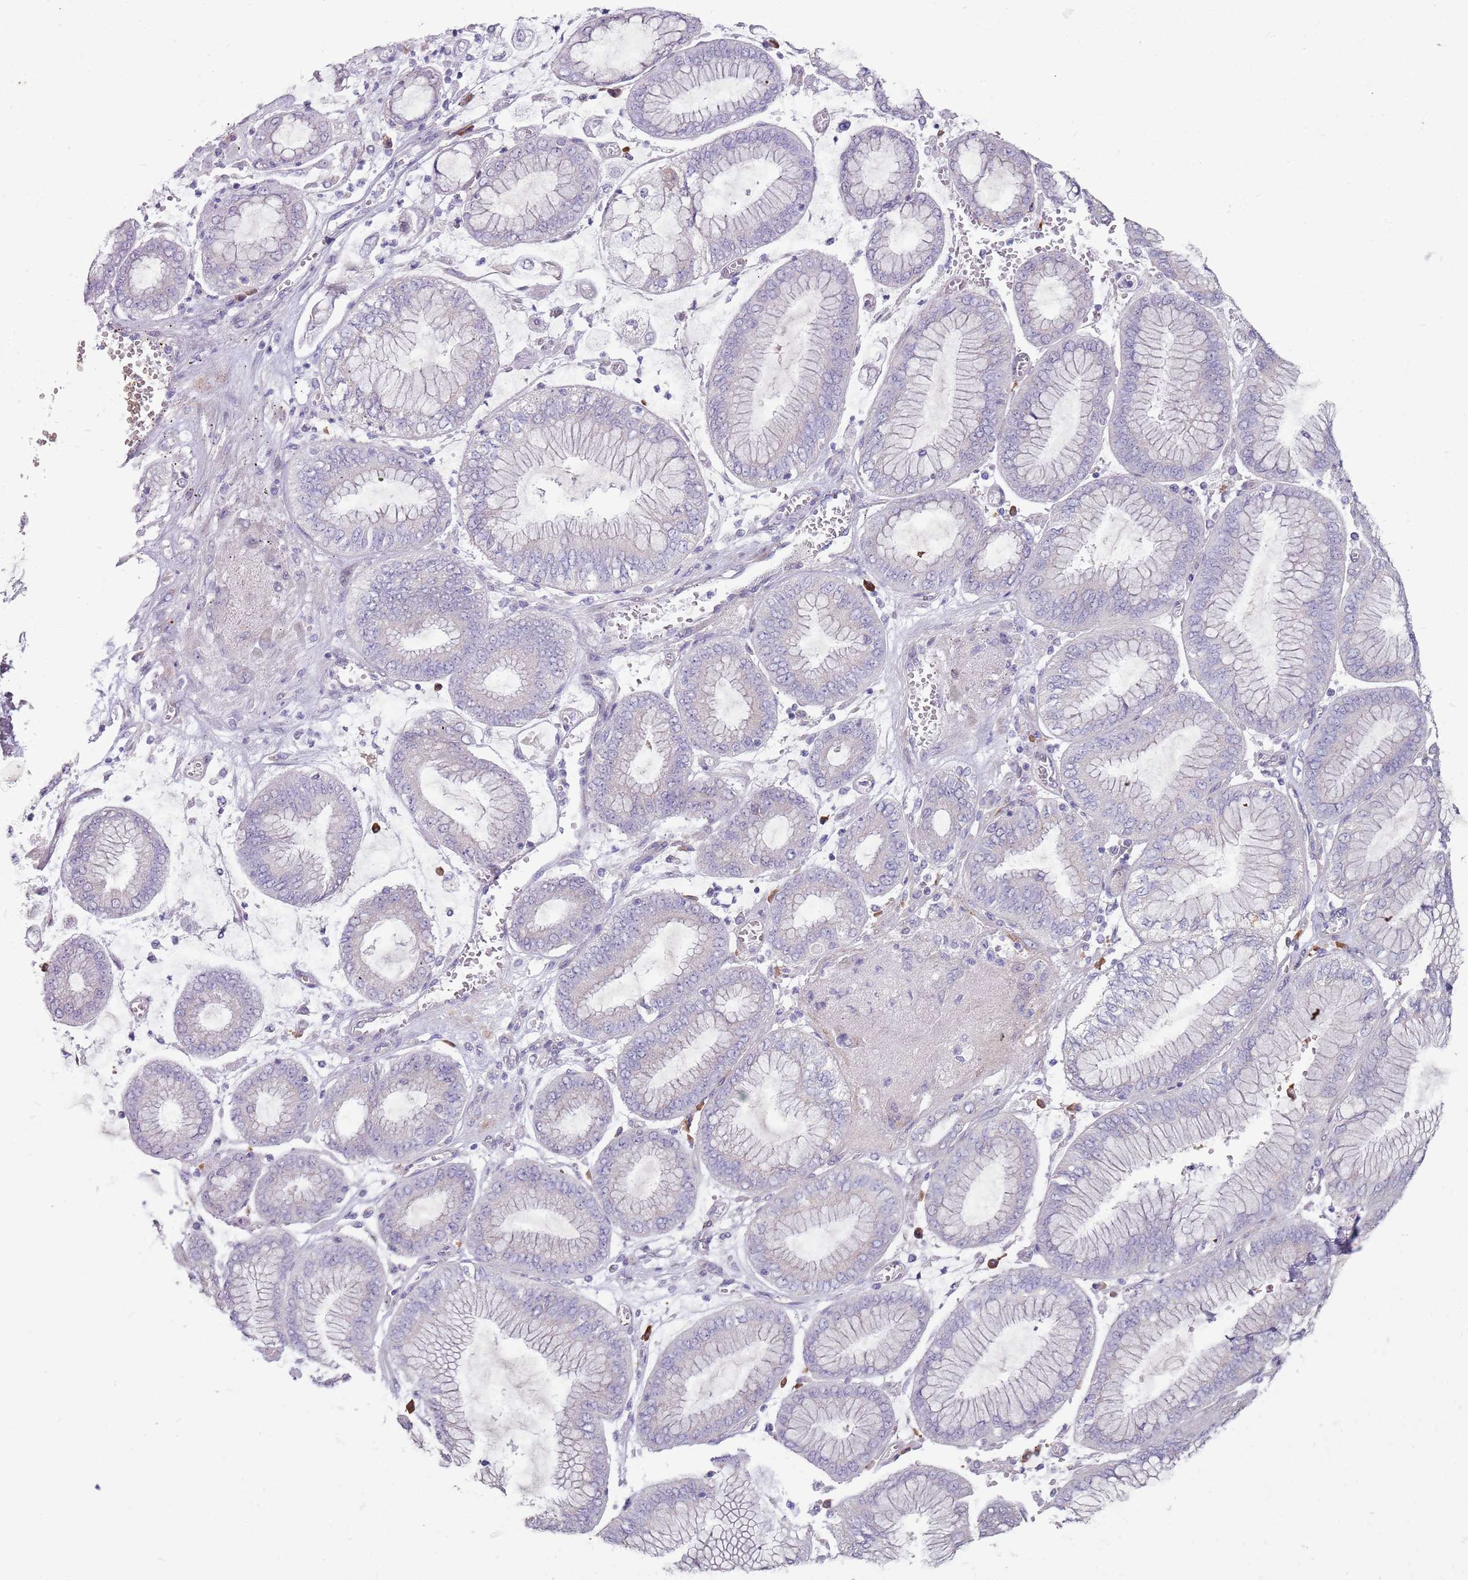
{"staining": {"intensity": "negative", "quantity": "none", "location": "none"}, "tissue": "stomach cancer", "cell_type": "Tumor cells", "image_type": "cancer", "snomed": [{"axis": "morphology", "description": "Adenocarcinoma, NOS"}, {"axis": "topography", "description": "Stomach"}], "caption": "Tumor cells are negative for brown protein staining in stomach cancer.", "gene": "DXO", "patient": {"sex": "male", "age": 76}}